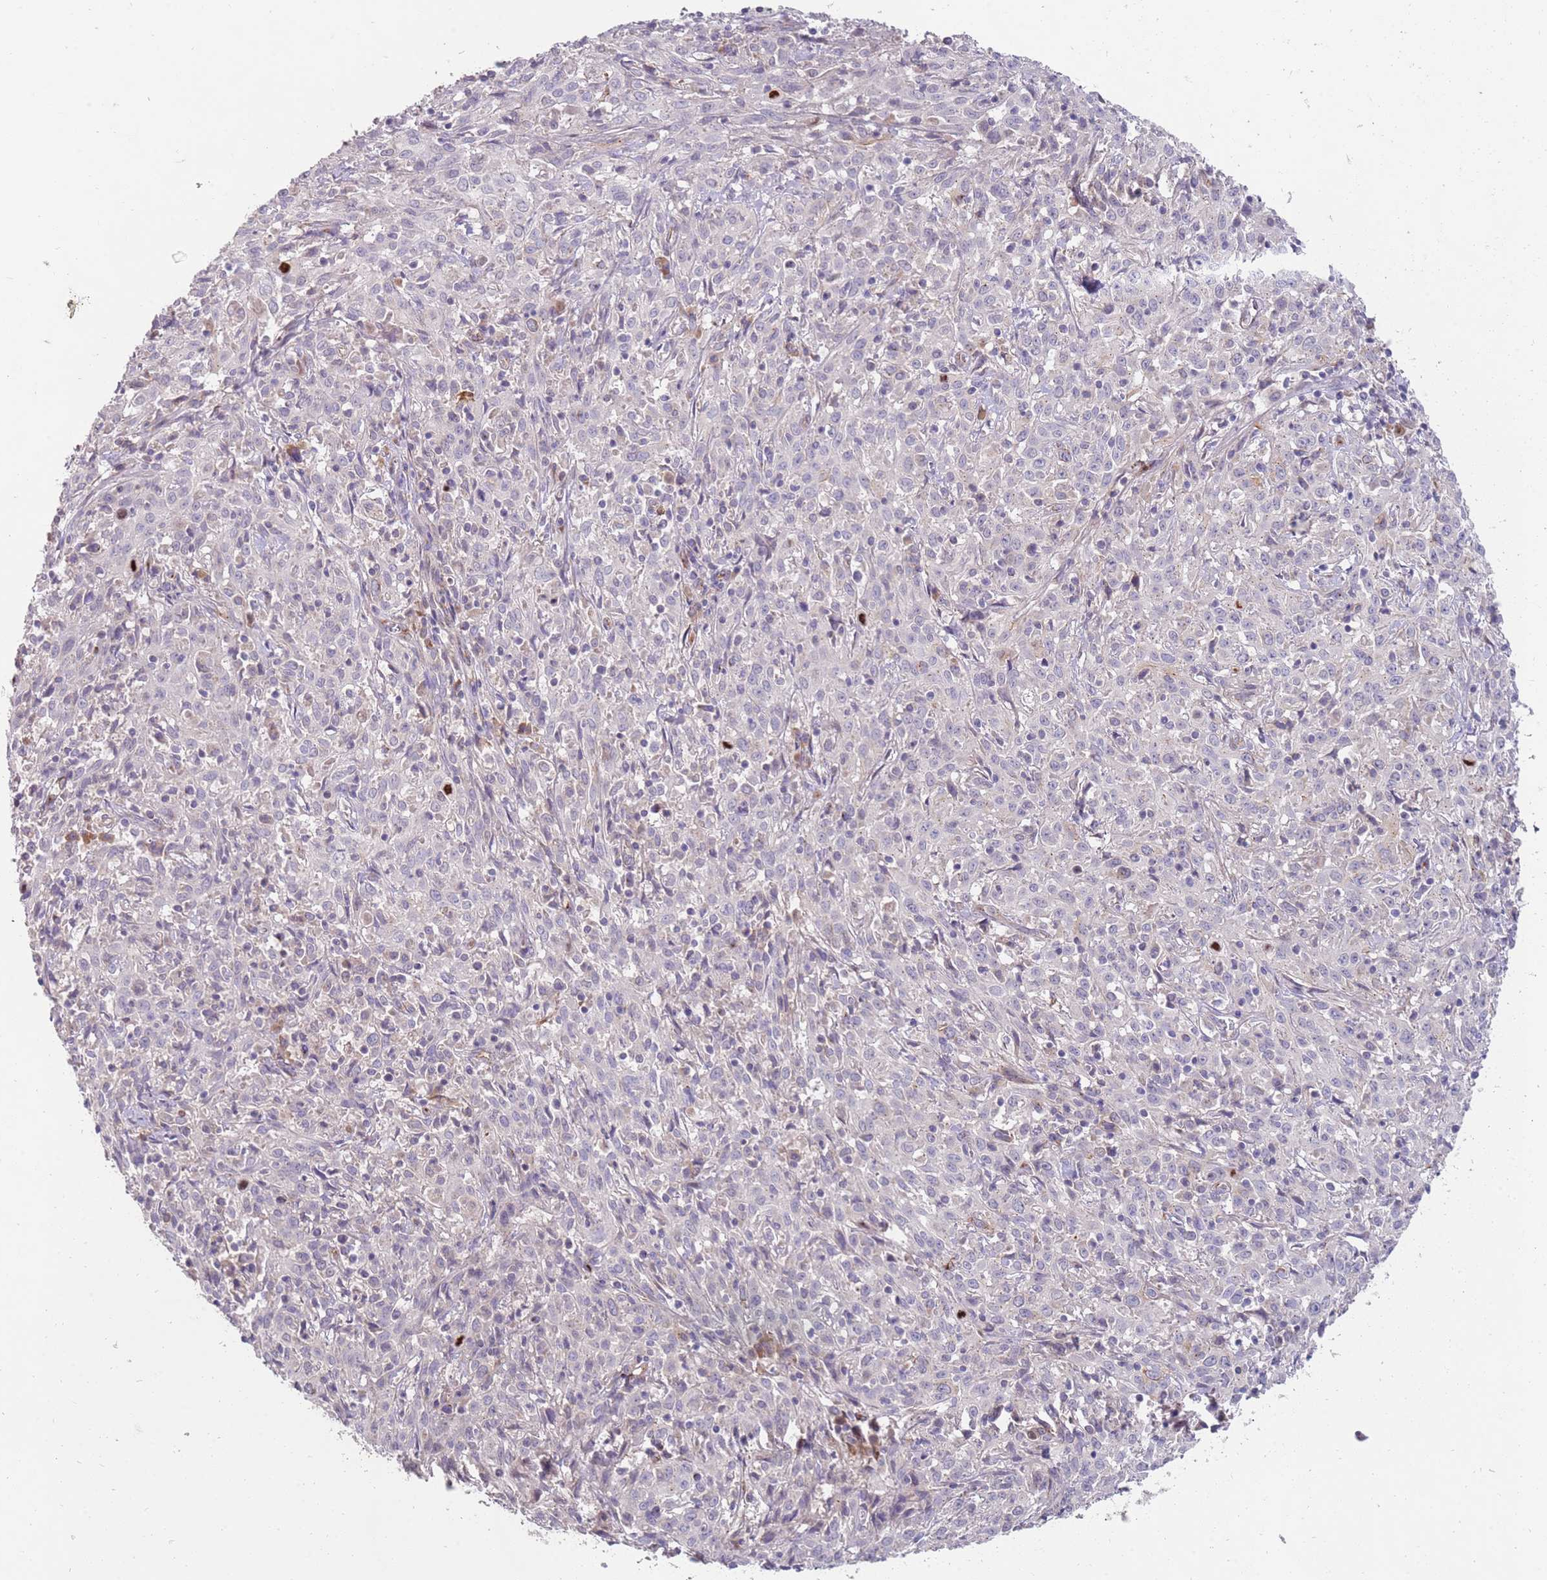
{"staining": {"intensity": "negative", "quantity": "none", "location": "none"}, "tissue": "cervical cancer", "cell_type": "Tumor cells", "image_type": "cancer", "snomed": [{"axis": "morphology", "description": "Squamous cell carcinoma, NOS"}, {"axis": "topography", "description": "Cervix"}], "caption": "There is no significant expression in tumor cells of cervical cancer. (Stains: DAB immunohistochemistry (IHC) with hematoxylin counter stain, Microscopy: brightfield microscopy at high magnification).", "gene": "NMUR2", "patient": {"sex": "female", "age": 57}}